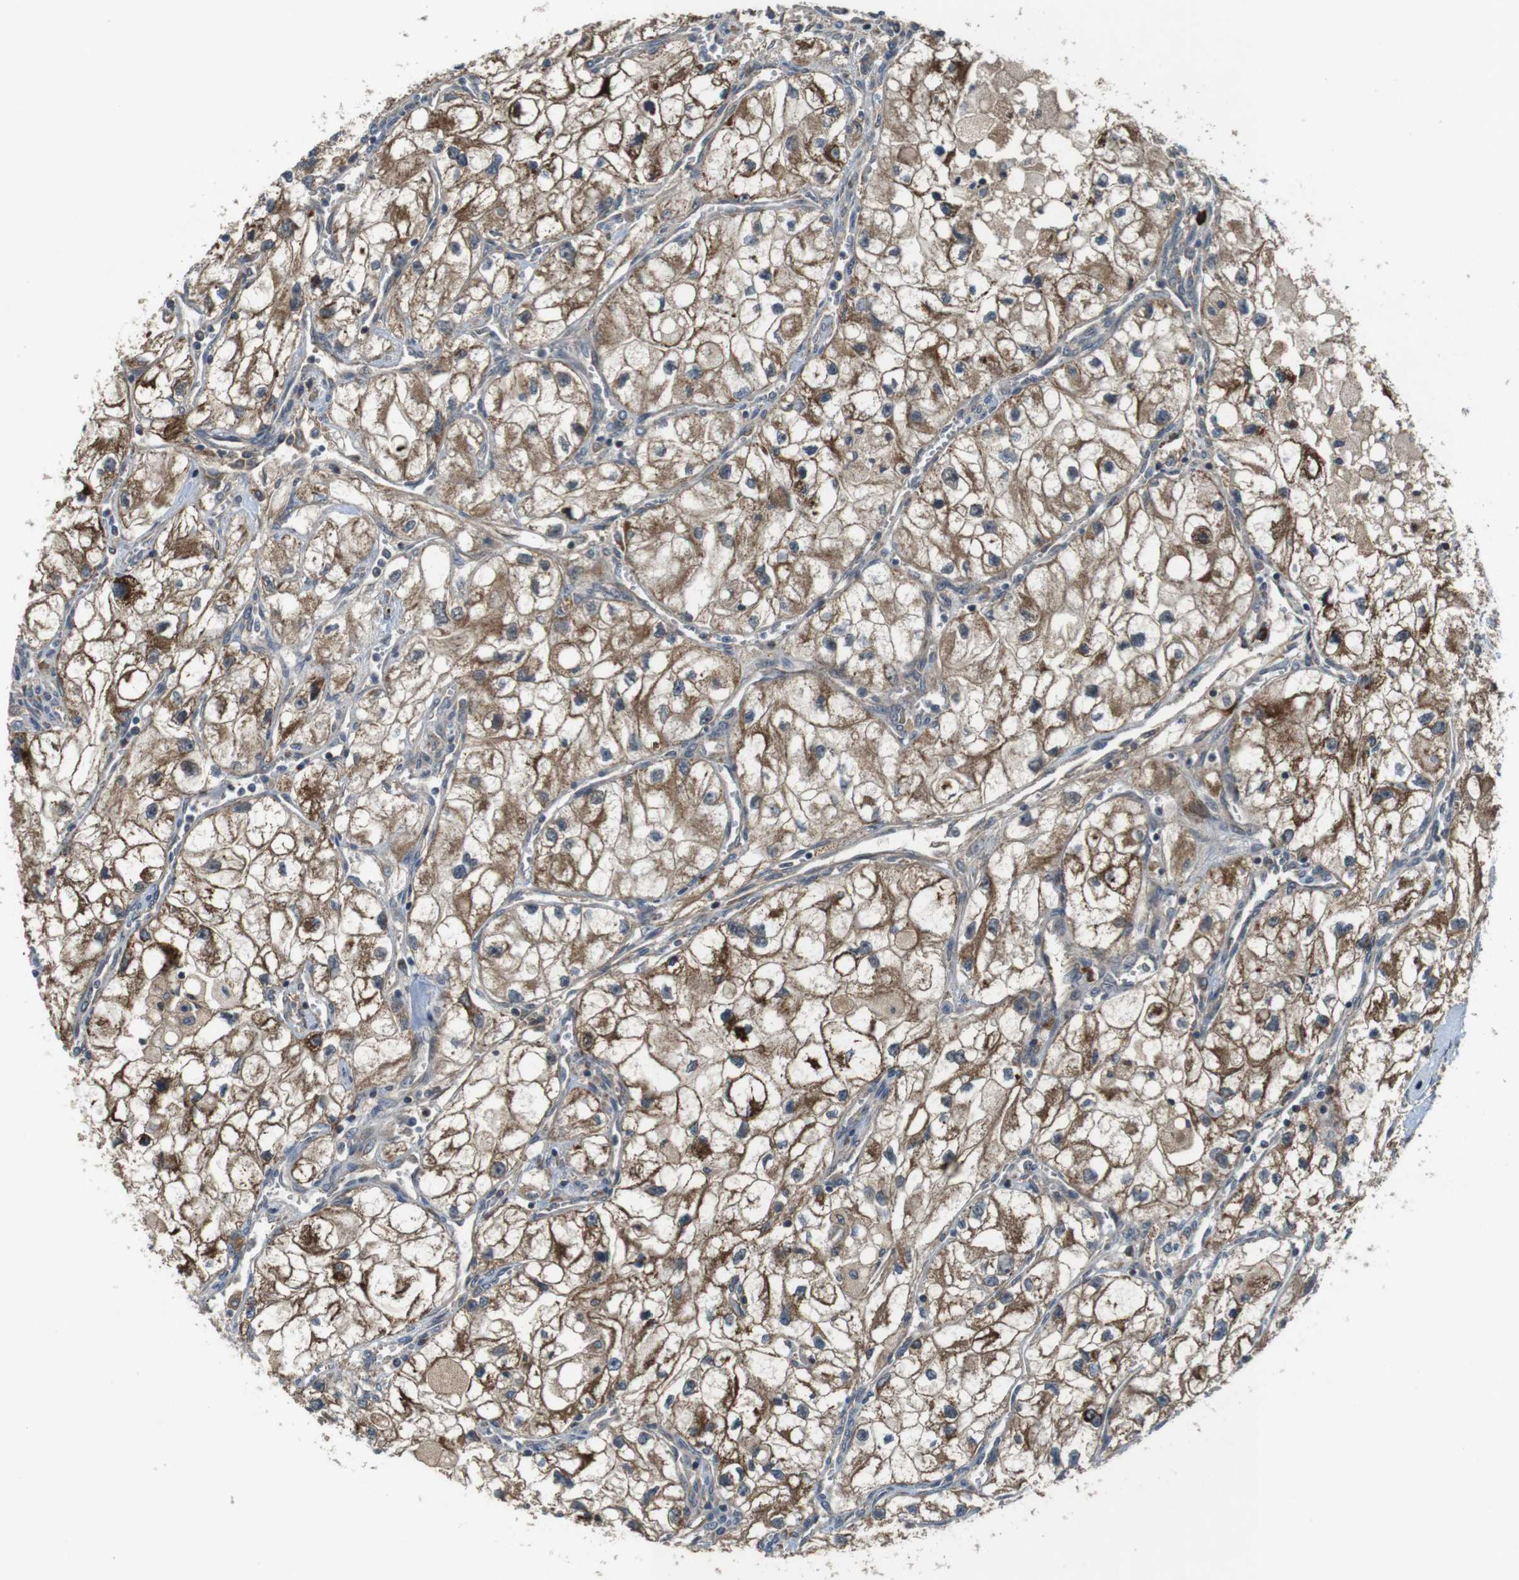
{"staining": {"intensity": "moderate", "quantity": ">75%", "location": "cytoplasmic/membranous"}, "tissue": "renal cancer", "cell_type": "Tumor cells", "image_type": "cancer", "snomed": [{"axis": "morphology", "description": "Adenocarcinoma, NOS"}, {"axis": "topography", "description": "Kidney"}], "caption": "Immunohistochemical staining of human renal cancer (adenocarcinoma) displays medium levels of moderate cytoplasmic/membranous expression in approximately >75% of tumor cells. (DAB = brown stain, brightfield microscopy at high magnification).", "gene": "IFFO2", "patient": {"sex": "female", "age": 70}}